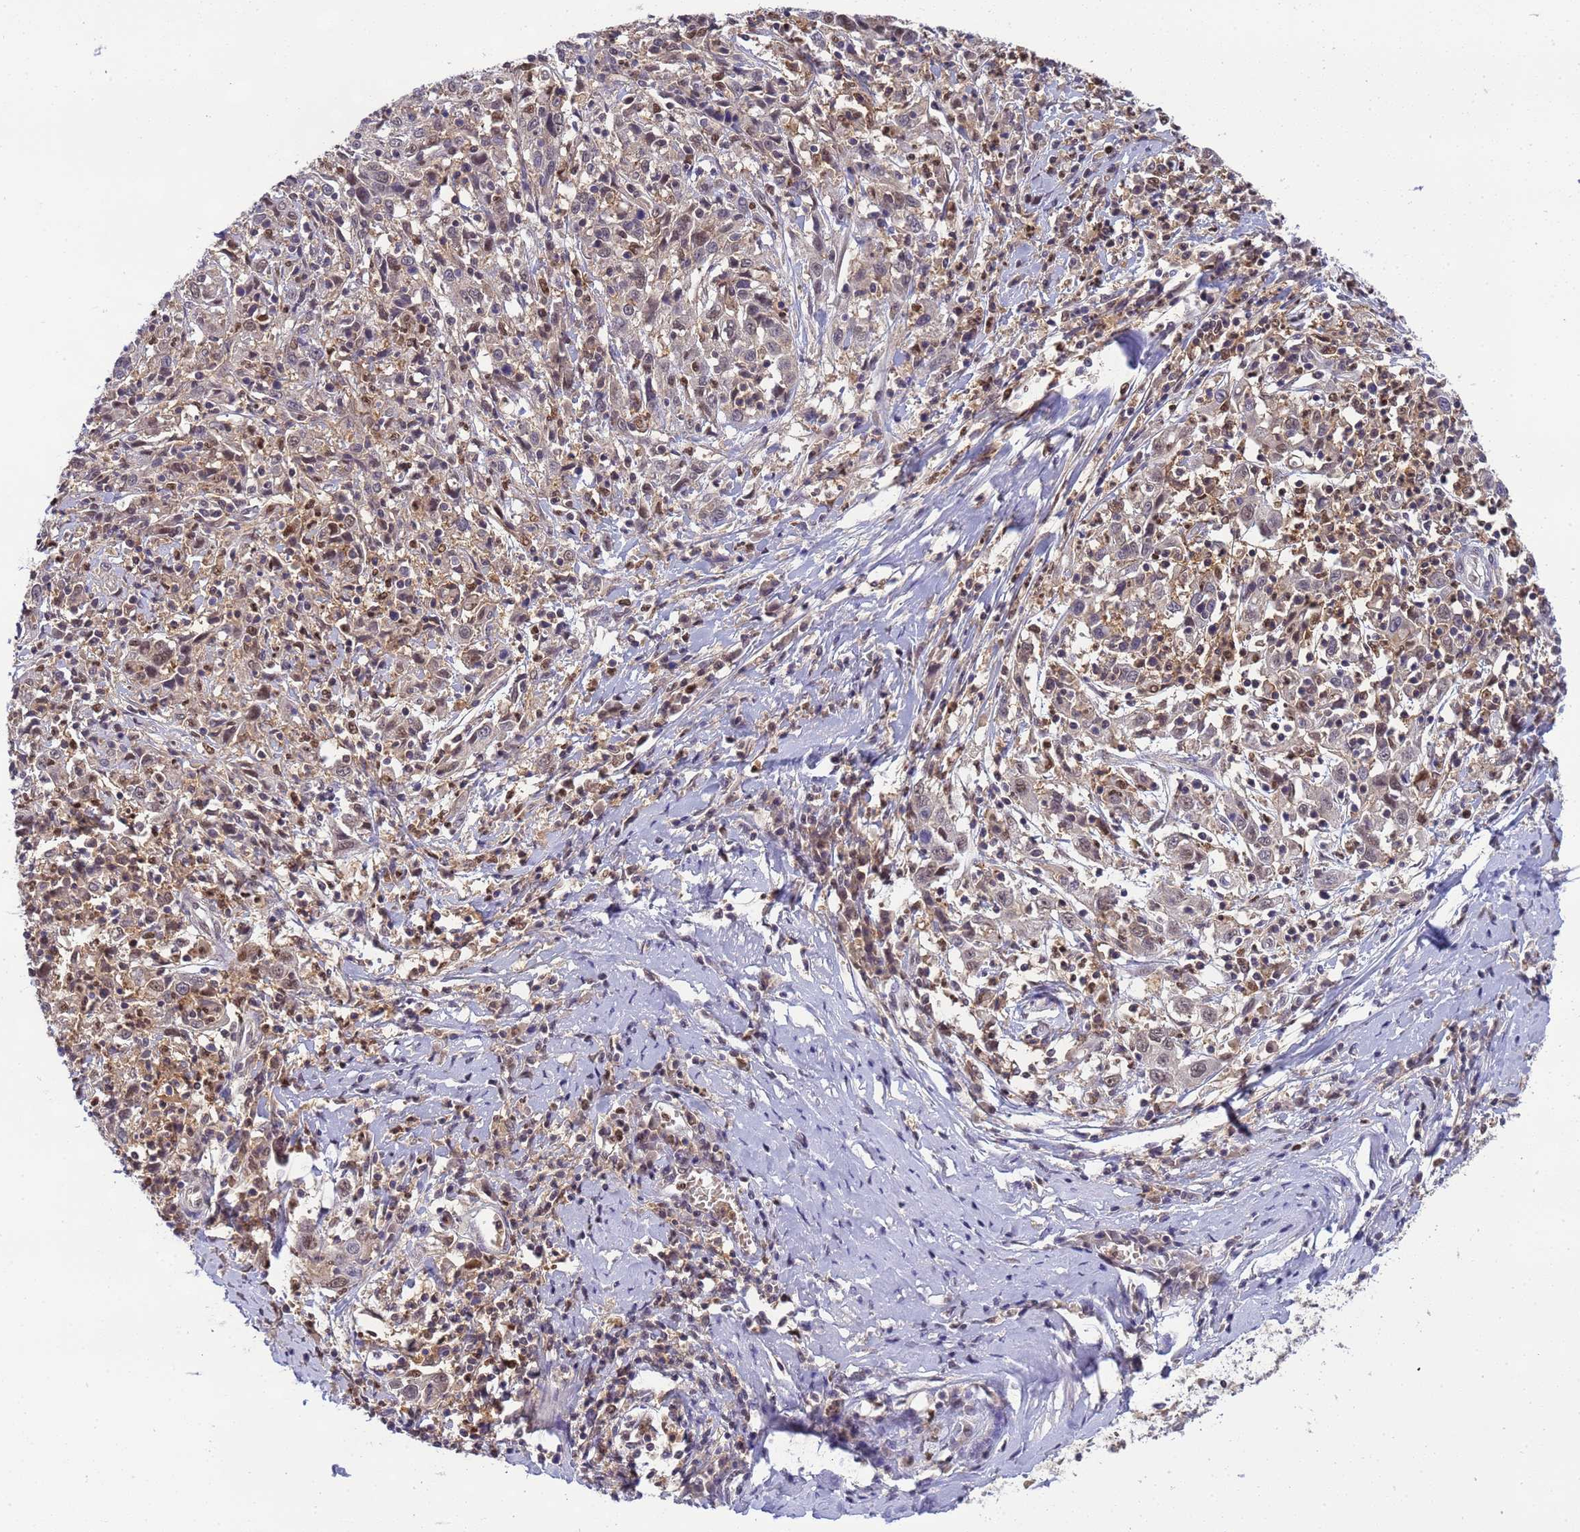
{"staining": {"intensity": "moderate", "quantity": "<25%", "location": "nuclear"}, "tissue": "cervical cancer", "cell_type": "Tumor cells", "image_type": "cancer", "snomed": [{"axis": "morphology", "description": "Squamous cell carcinoma, NOS"}, {"axis": "topography", "description": "Cervix"}], "caption": "The image displays staining of squamous cell carcinoma (cervical), revealing moderate nuclear protein staining (brown color) within tumor cells. The protein is stained brown, and the nuclei are stained in blue (DAB IHC with brightfield microscopy, high magnification).", "gene": "CD53", "patient": {"sex": "female", "age": 46}}